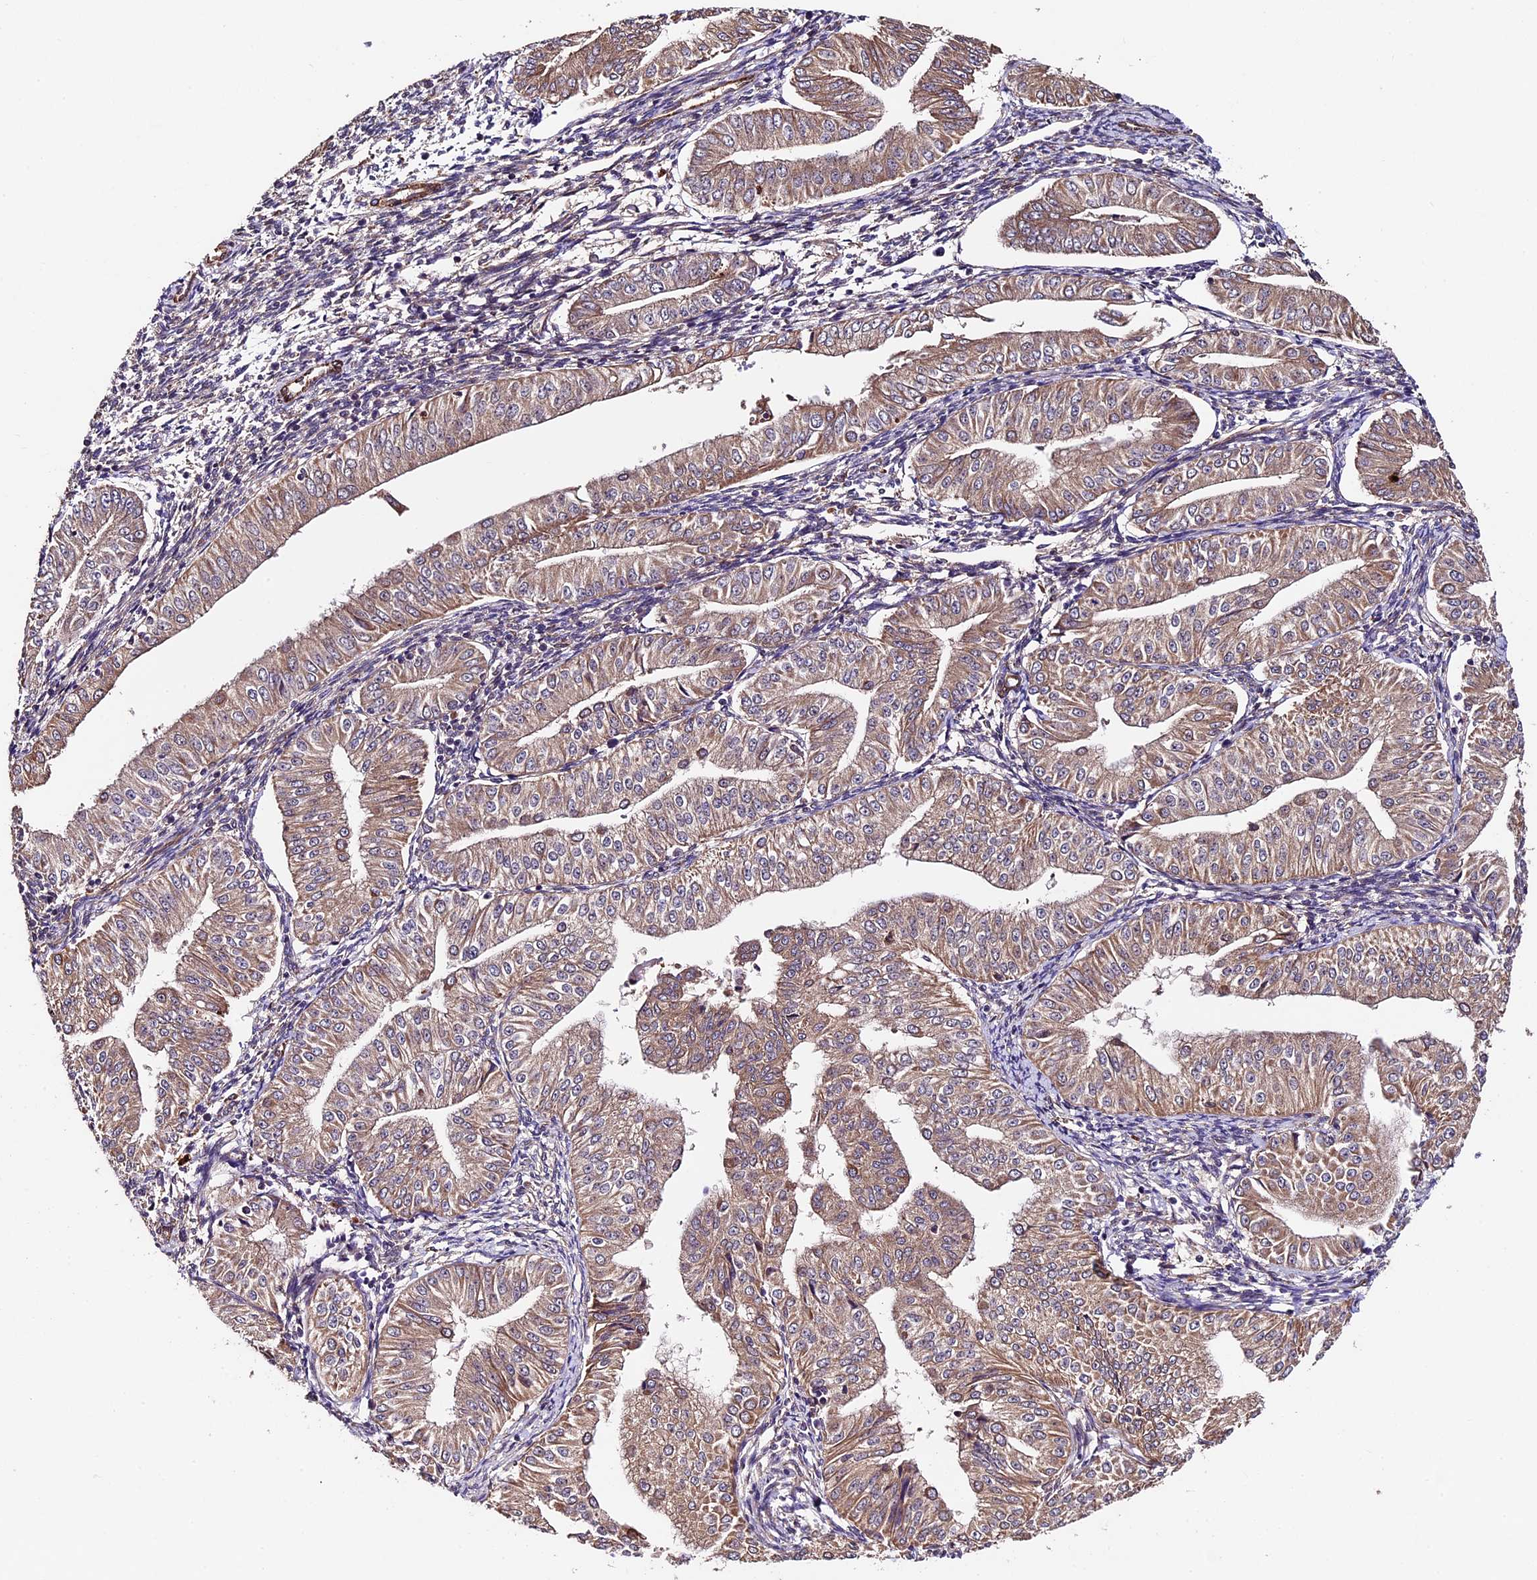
{"staining": {"intensity": "weak", "quantity": ">75%", "location": "cytoplasmic/membranous"}, "tissue": "endometrial cancer", "cell_type": "Tumor cells", "image_type": "cancer", "snomed": [{"axis": "morphology", "description": "Normal tissue, NOS"}, {"axis": "morphology", "description": "Adenocarcinoma, NOS"}, {"axis": "topography", "description": "Endometrium"}], "caption": "Approximately >75% of tumor cells in human endometrial adenocarcinoma show weak cytoplasmic/membranous protein positivity as visualized by brown immunohistochemical staining.", "gene": "LSM7", "patient": {"sex": "female", "age": 53}}